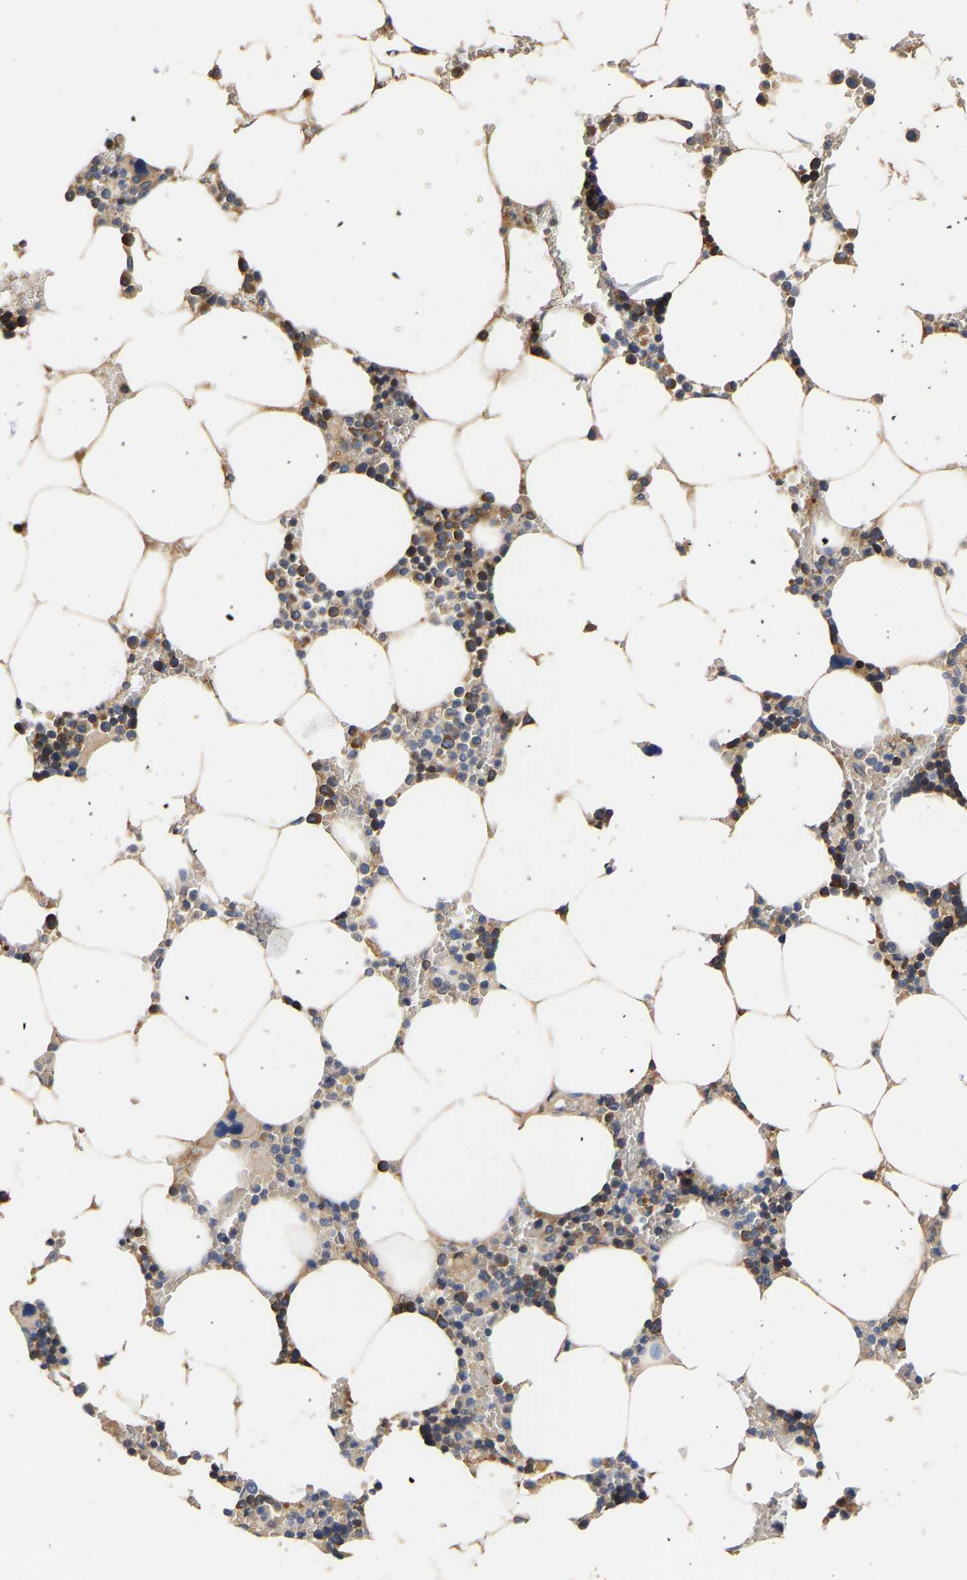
{"staining": {"intensity": "moderate", "quantity": "<25%", "location": "cytoplasmic/membranous"}, "tissue": "bone marrow", "cell_type": "Hematopoietic cells", "image_type": "normal", "snomed": [{"axis": "morphology", "description": "Normal tissue, NOS"}, {"axis": "topography", "description": "Bone marrow"}], "caption": "A high-resolution histopathology image shows immunohistochemistry (IHC) staining of benign bone marrow, which reveals moderate cytoplasmic/membranous positivity in approximately <25% of hematopoietic cells.", "gene": "LRBA", "patient": {"sex": "male", "age": 70}}